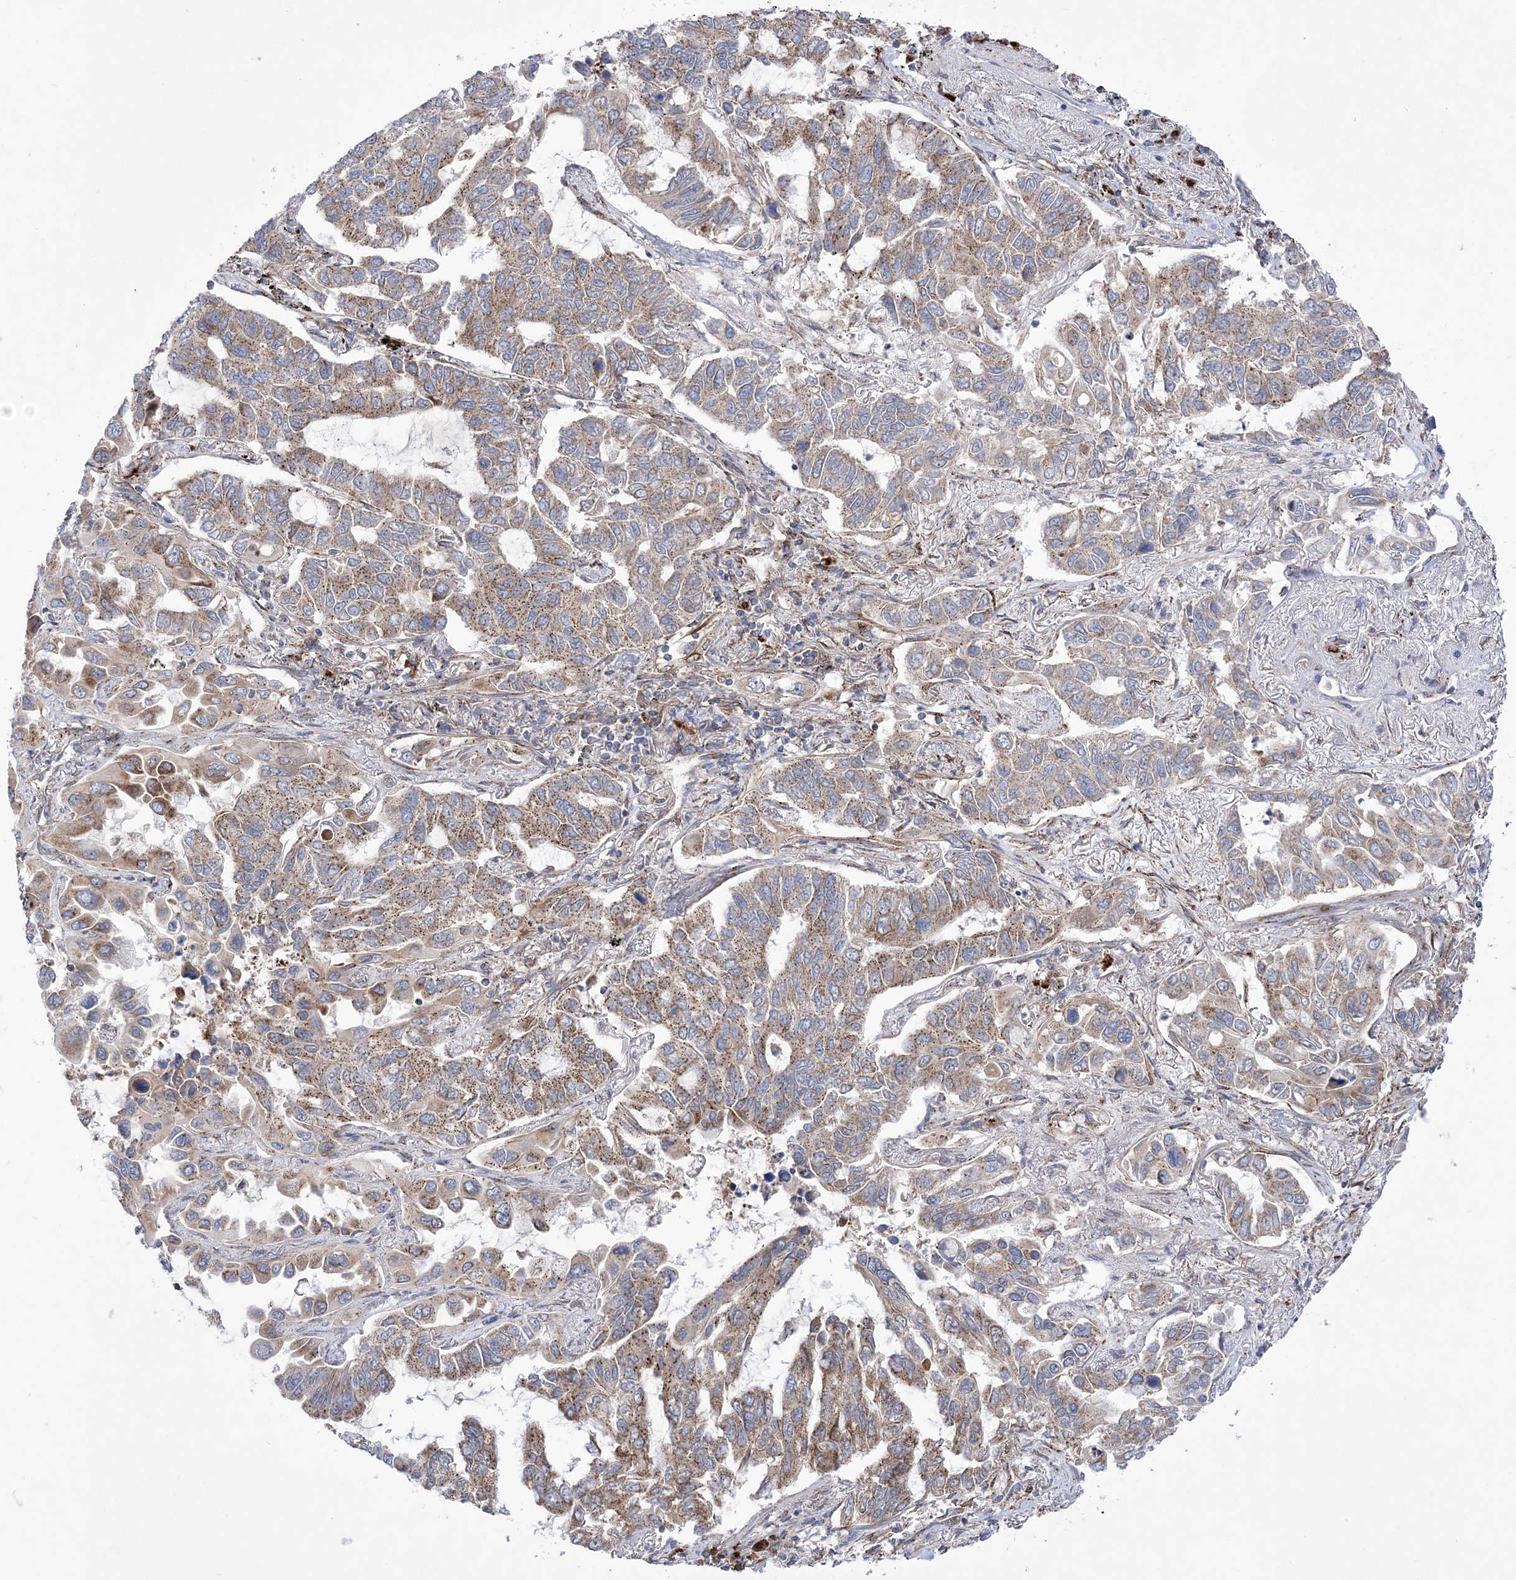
{"staining": {"intensity": "moderate", "quantity": ">75%", "location": "cytoplasmic/membranous"}, "tissue": "lung cancer", "cell_type": "Tumor cells", "image_type": "cancer", "snomed": [{"axis": "morphology", "description": "Adenocarcinoma, NOS"}, {"axis": "topography", "description": "Lung"}], "caption": "Protein analysis of lung cancer tissue reveals moderate cytoplasmic/membranous expression in about >75% of tumor cells.", "gene": "COPB2", "patient": {"sex": "male", "age": 64}}